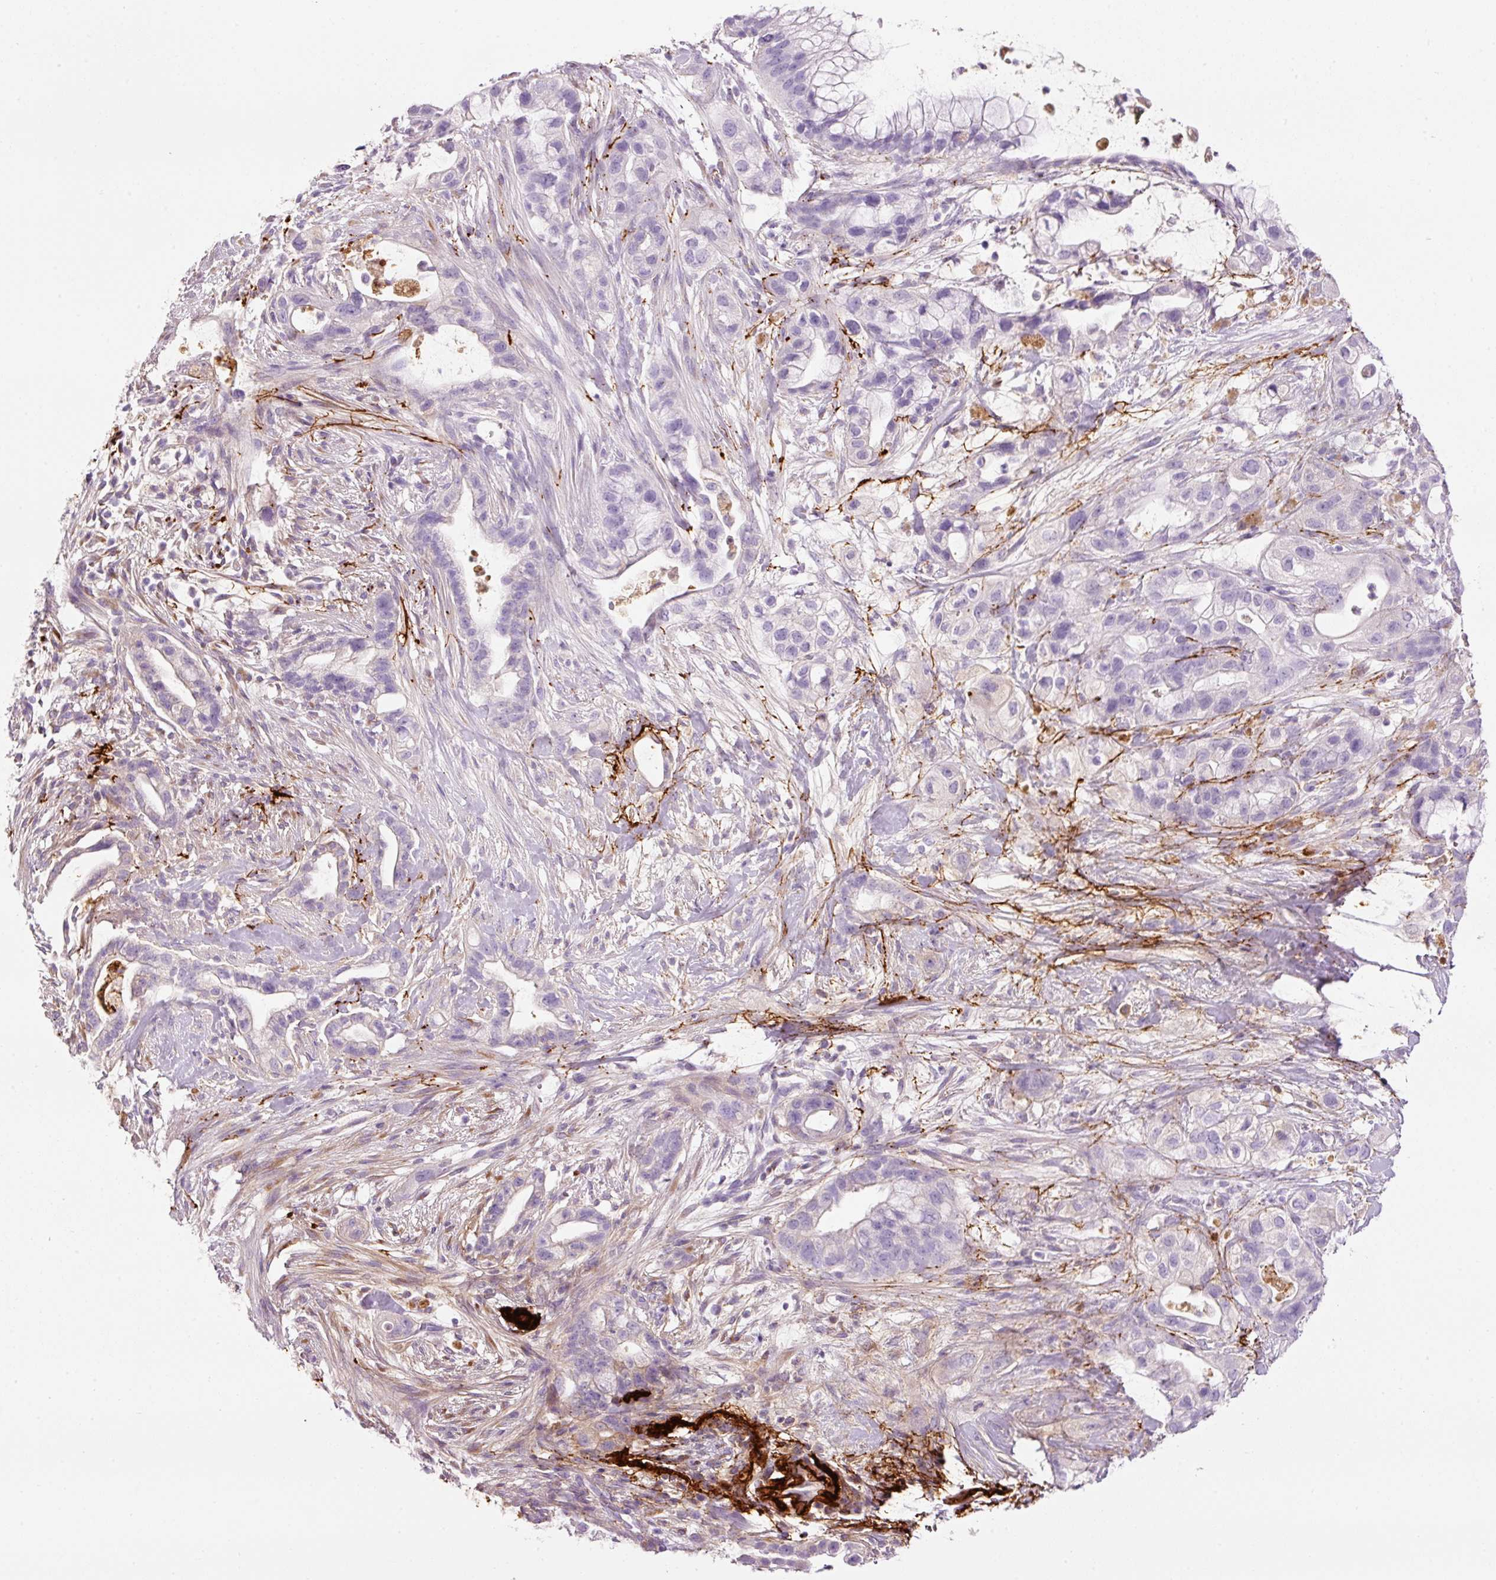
{"staining": {"intensity": "negative", "quantity": "none", "location": "none"}, "tissue": "pancreatic cancer", "cell_type": "Tumor cells", "image_type": "cancer", "snomed": [{"axis": "morphology", "description": "Adenocarcinoma, NOS"}, {"axis": "topography", "description": "Pancreas"}], "caption": "The immunohistochemistry photomicrograph has no significant expression in tumor cells of pancreatic cancer tissue. Brightfield microscopy of IHC stained with DAB (brown) and hematoxylin (blue), captured at high magnification.", "gene": "MFAP4", "patient": {"sex": "male", "age": 44}}